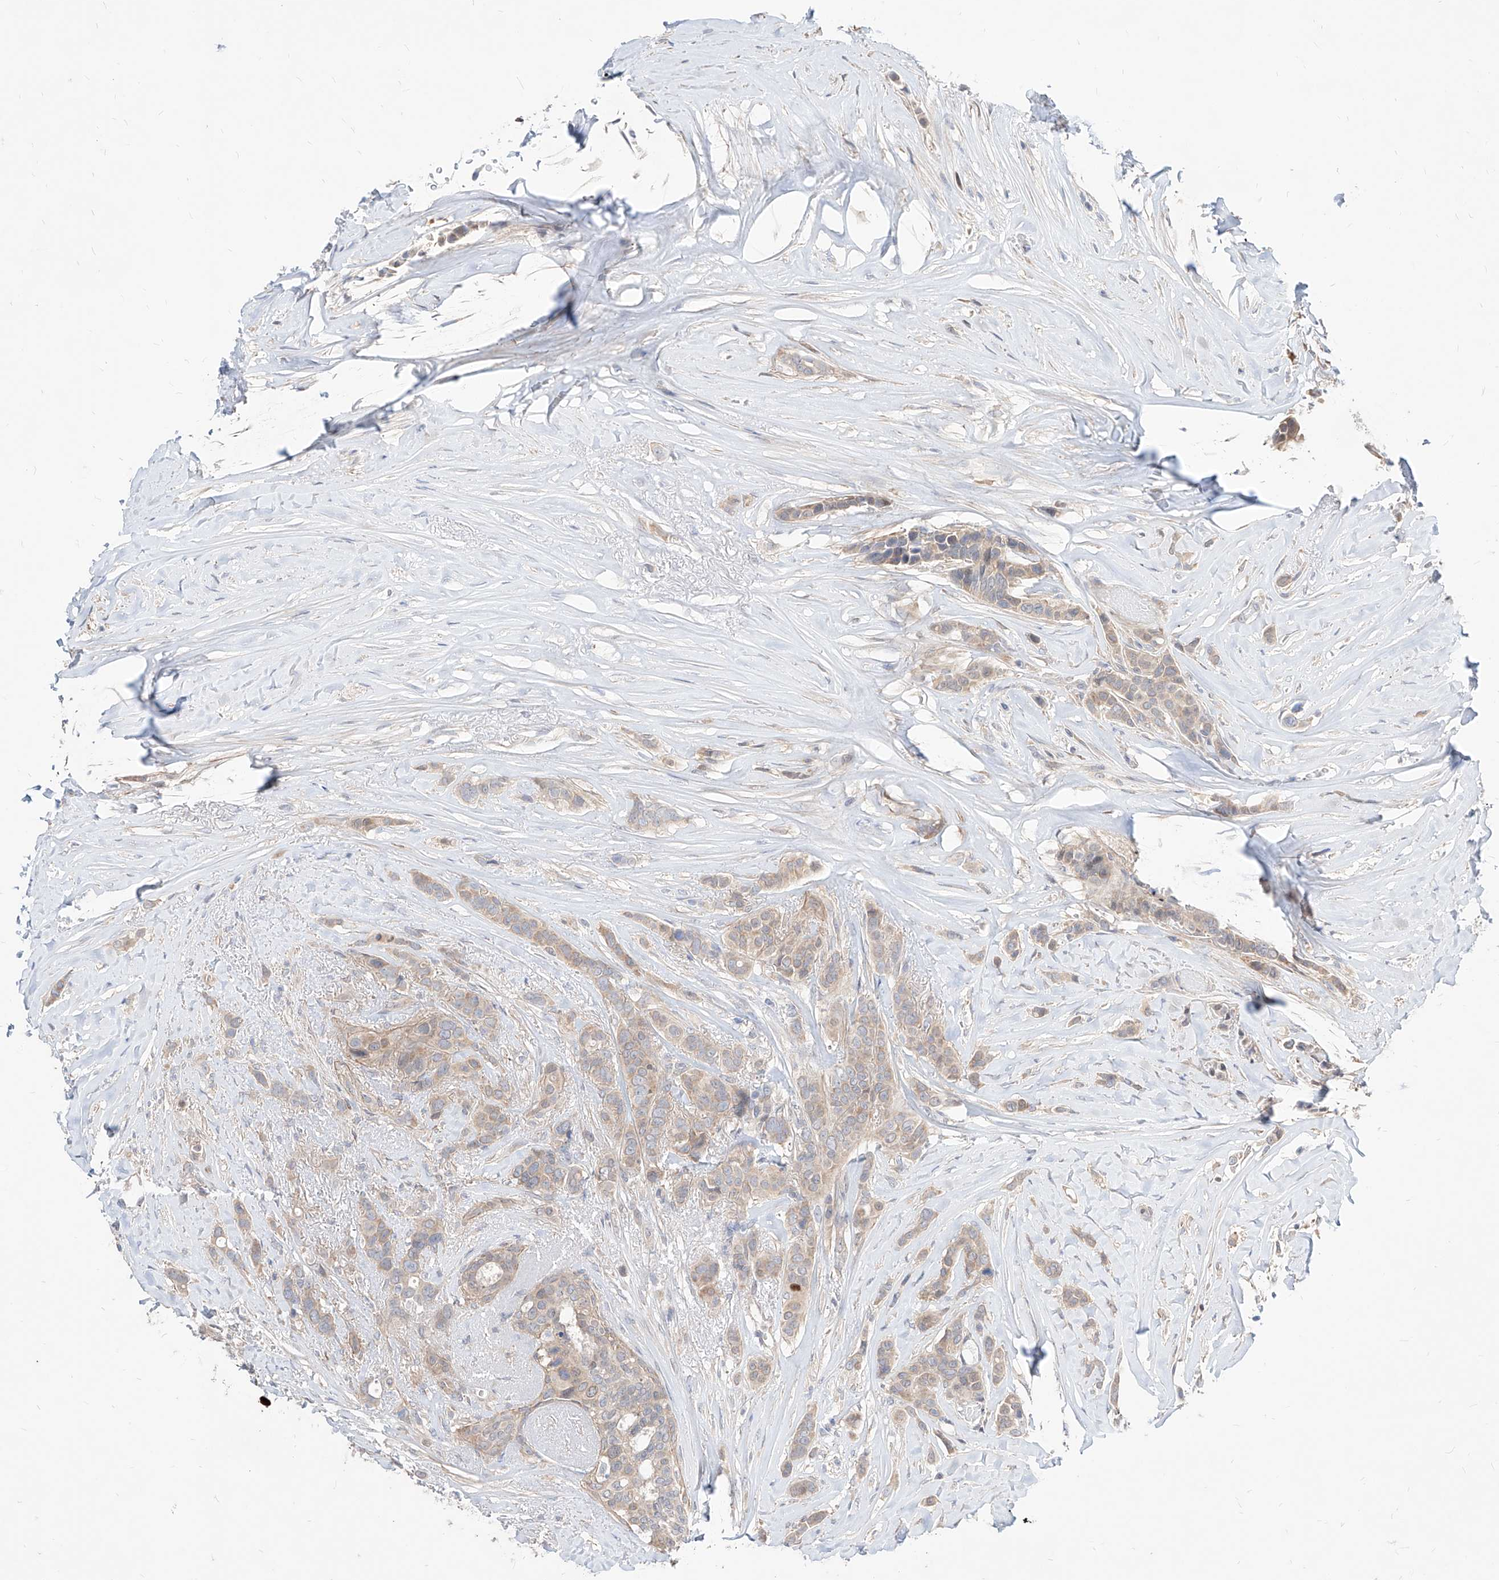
{"staining": {"intensity": "weak", "quantity": "25%-75%", "location": "cytoplasmic/membranous"}, "tissue": "breast cancer", "cell_type": "Tumor cells", "image_type": "cancer", "snomed": [{"axis": "morphology", "description": "Lobular carcinoma"}, {"axis": "topography", "description": "Breast"}], "caption": "Weak cytoplasmic/membranous protein staining is appreciated in approximately 25%-75% of tumor cells in lobular carcinoma (breast).", "gene": "TSNAX", "patient": {"sex": "female", "age": 51}}